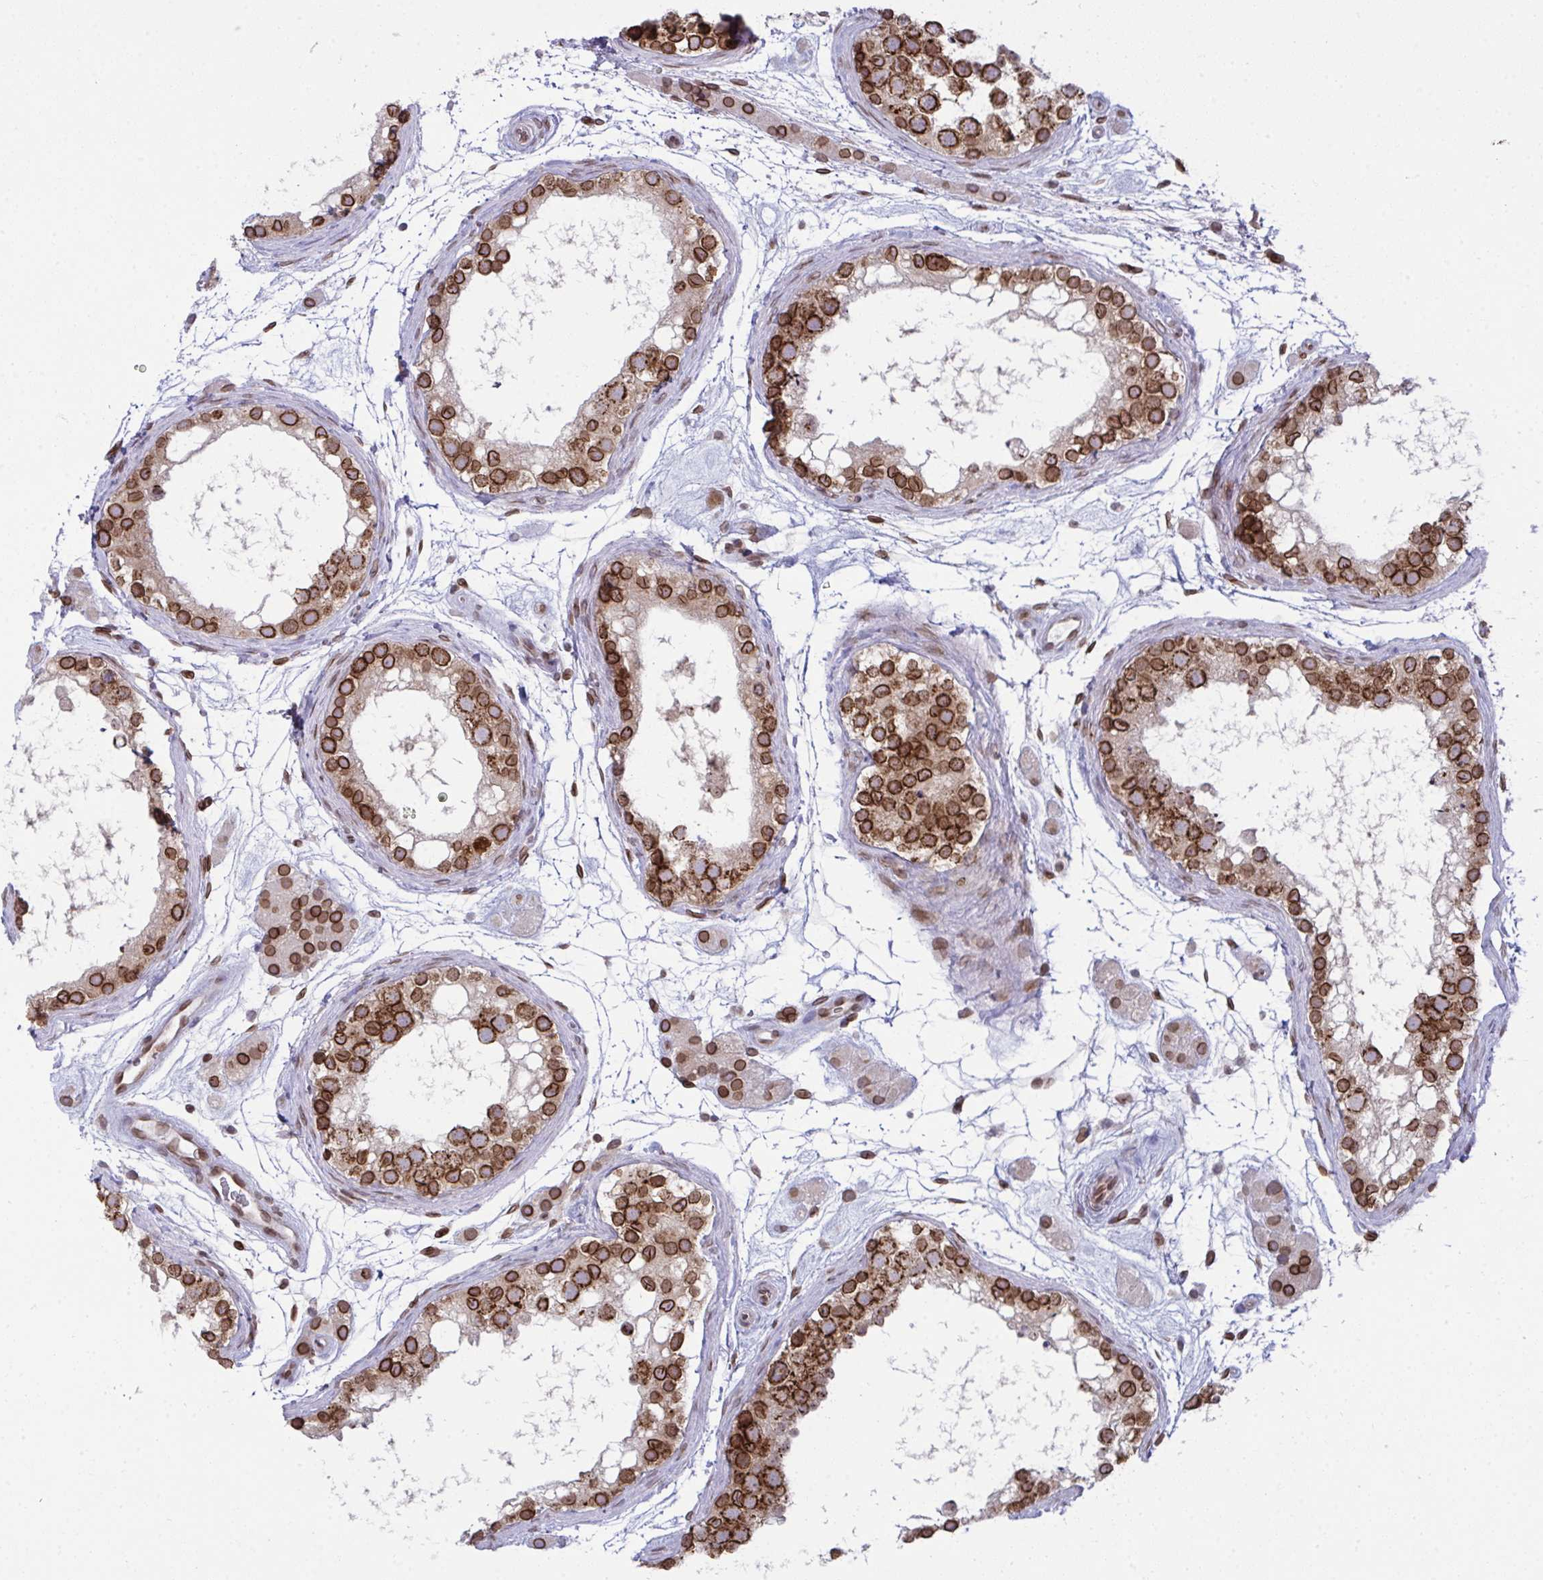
{"staining": {"intensity": "strong", "quantity": "25%-75%", "location": "cytoplasmic/membranous,nuclear"}, "tissue": "testis", "cell_type": "Cells in seminiferous ducts", "image_type": "normal", "snomed": [{"axis": "morphology", "description": "Normal tissue, NOS"}, {"axis": "topography", "description": "Testis"}], "caption": "Cells in seminiferous ducts demonstrate strong cytoplasmic/membranous,nuclear staining in about 25%-75% of cells in unremarkable testis.", "gene": "RANBP2", "patient": {"sex": "male", "age": 41}}